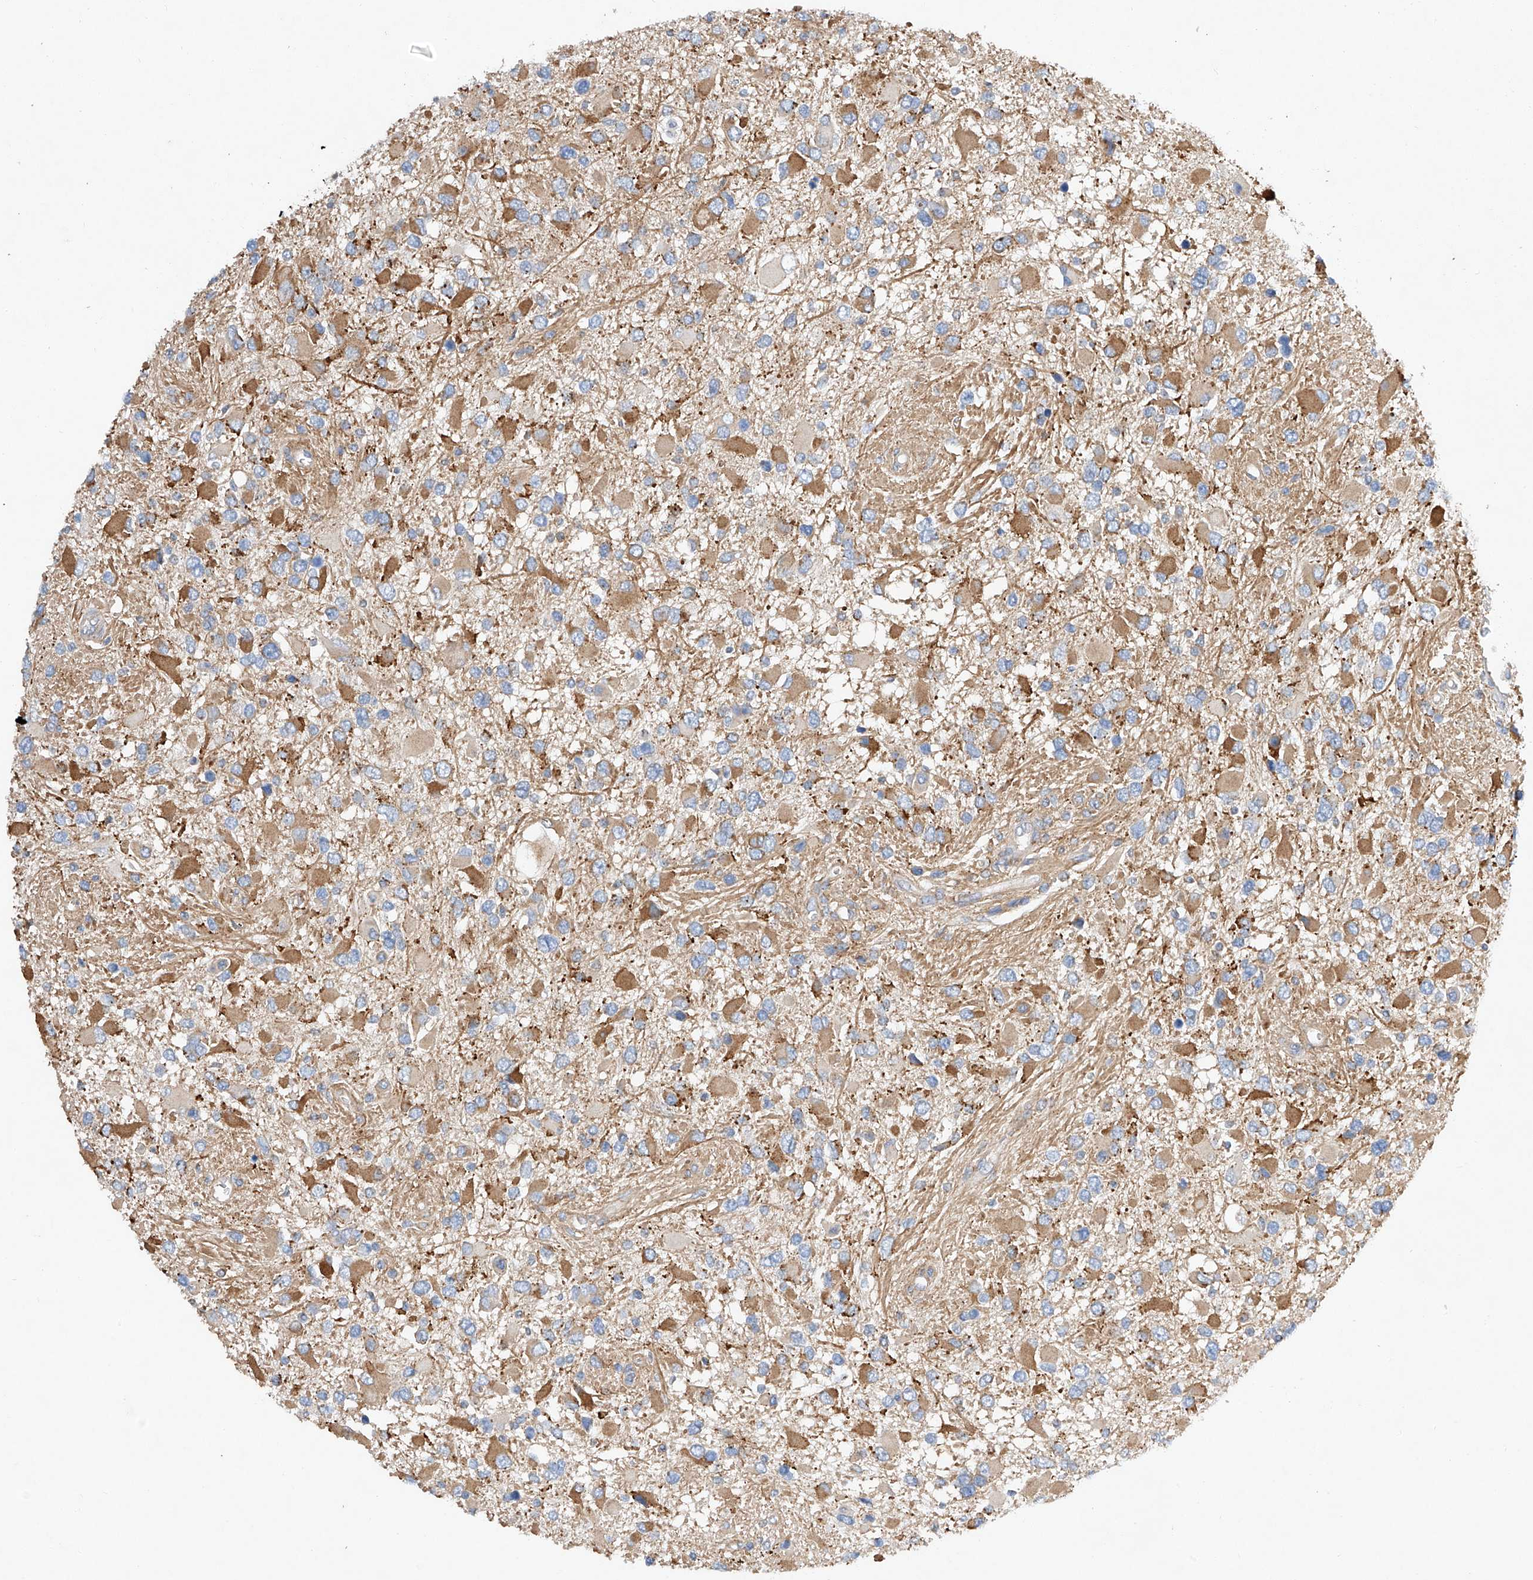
{"staining": {"intensity": "moderate", "quantity": "<25%", "location": "cytoplasmic/membranous"}, "tissue": "glioma", "cell_type": "Tumor cells", "image_type": "cancer", "snomed": [{"axis": "morphology", "description": "Glioma, malignant, High grade"}, {"axis": "topography", "description": "Brain"}], "caption": "Protein analysis of high-grade glioma (malignant) tissue exhibits moderate cytoplasmic/membranous expression in approximately <25% of tumor cells.", "gene": "AMD1", "patient": {"sex": "male", "age": 53}}